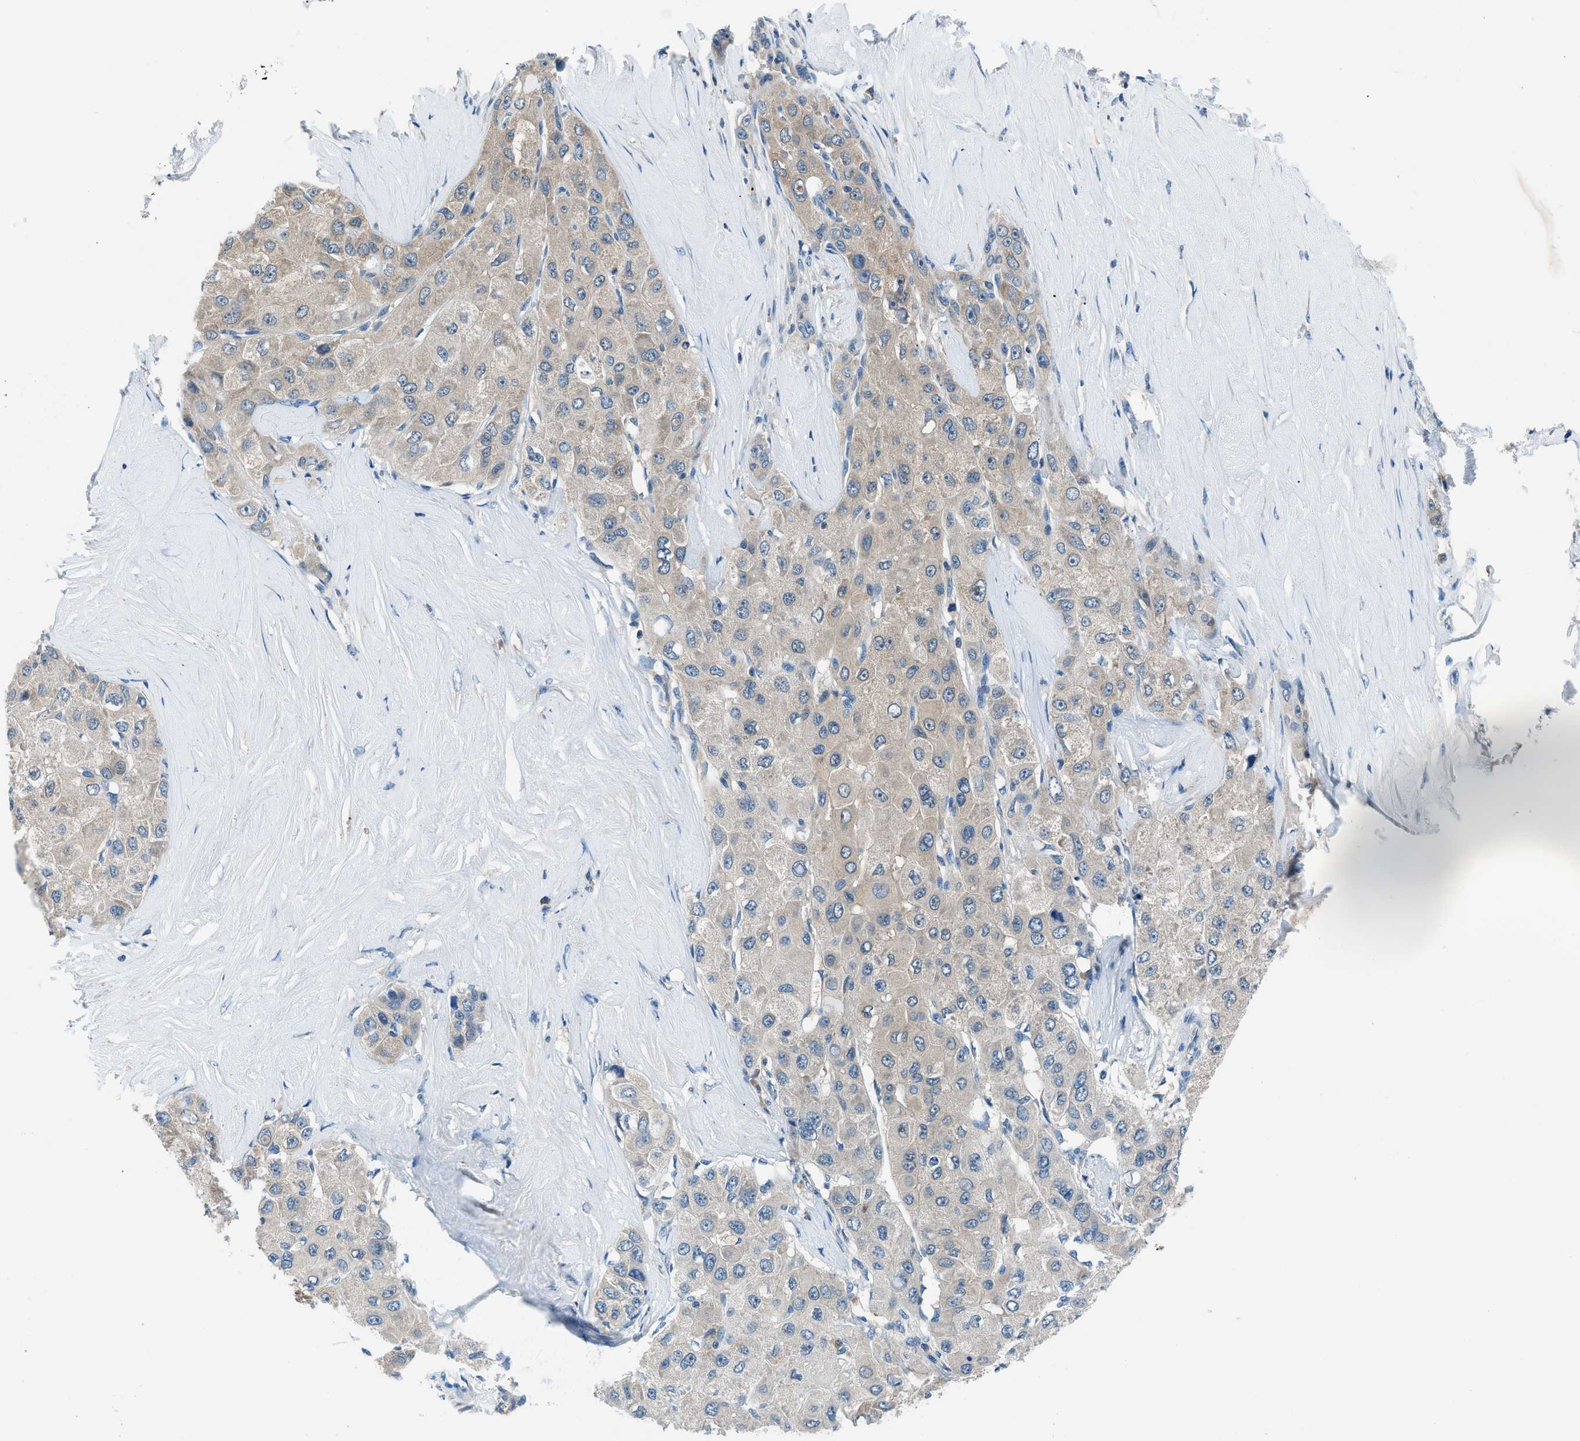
{"staining": {"intensity": "weak", "quantity": "25%-75%", "location": "cytoplasmic/membranous"}, "tissue": "liver cancer", "cell_type": "Tumor cells", "image_type": "cancer", "snomed": [{"axis": "morphology", "description": "Carcinoma, Hepatocellular, NOS"}, {"axis": "topography", "description": "Liver"}], "caption": "About 25%-75% of tumor cells in human liver cancer (hepatocellular carcinoma) exhibit weak cytoplasmic/membranous protein staining as visualized by brown immunohistochemical staining.", "gene": "ACP1", "patient": {"sex": "male", "age": 80}}